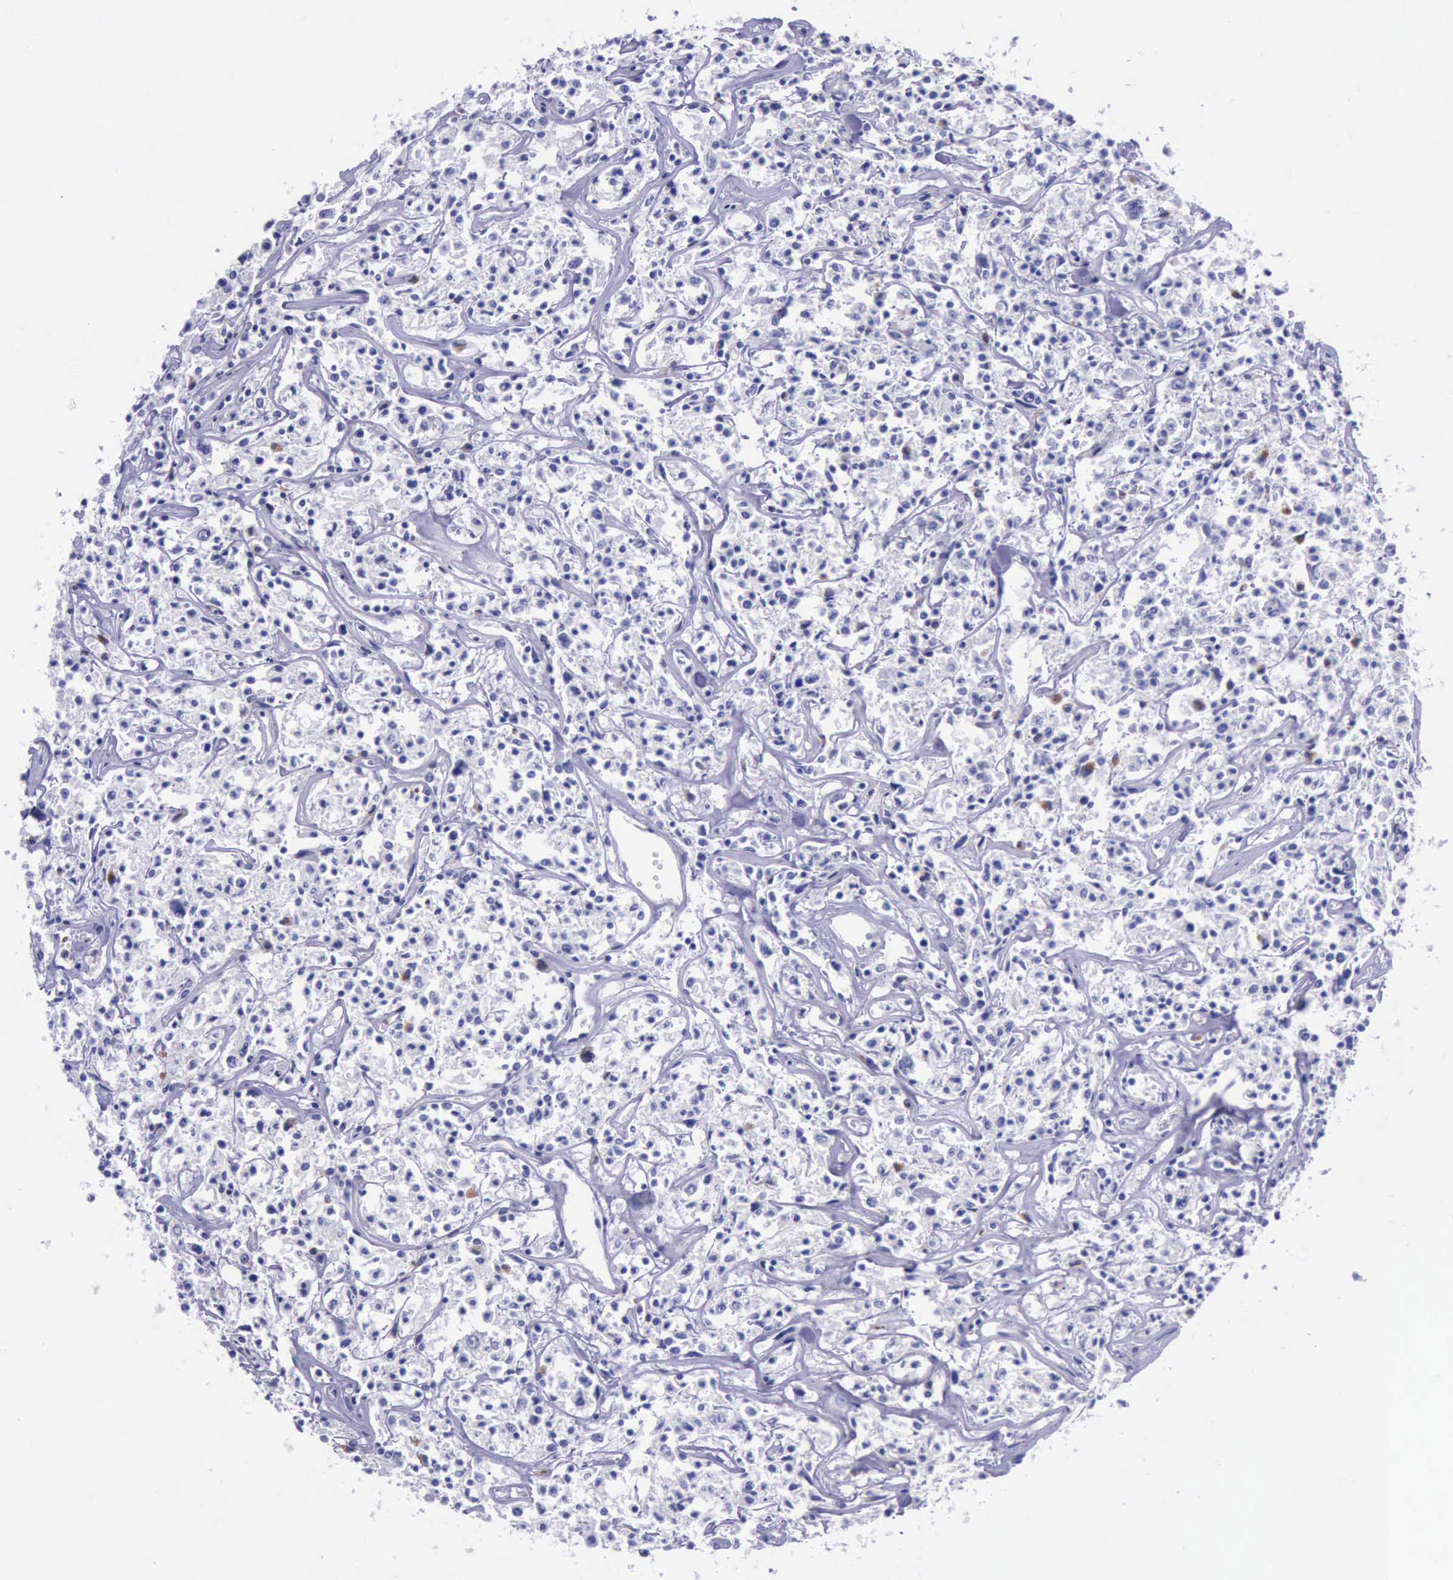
{"staining": {"intensity": "negative", "quantity": "none", "location": "none"}, "tissue": "lymphoma", "cell_type": "Tumor cells", "image_type": "cancer", "snomed": [{"axis": "morphology", "description": "Malignant lymphoma, non-Hodgkin's type, Low grade"}, {"axis": "topography", "description": "Small intestine"}], "caption": "Immunohistochemical staining of human lymphoma exhibits no significant staining in tumor cells.", "gene": "GLA", "patient": {"sex": "female", "age": 59}}